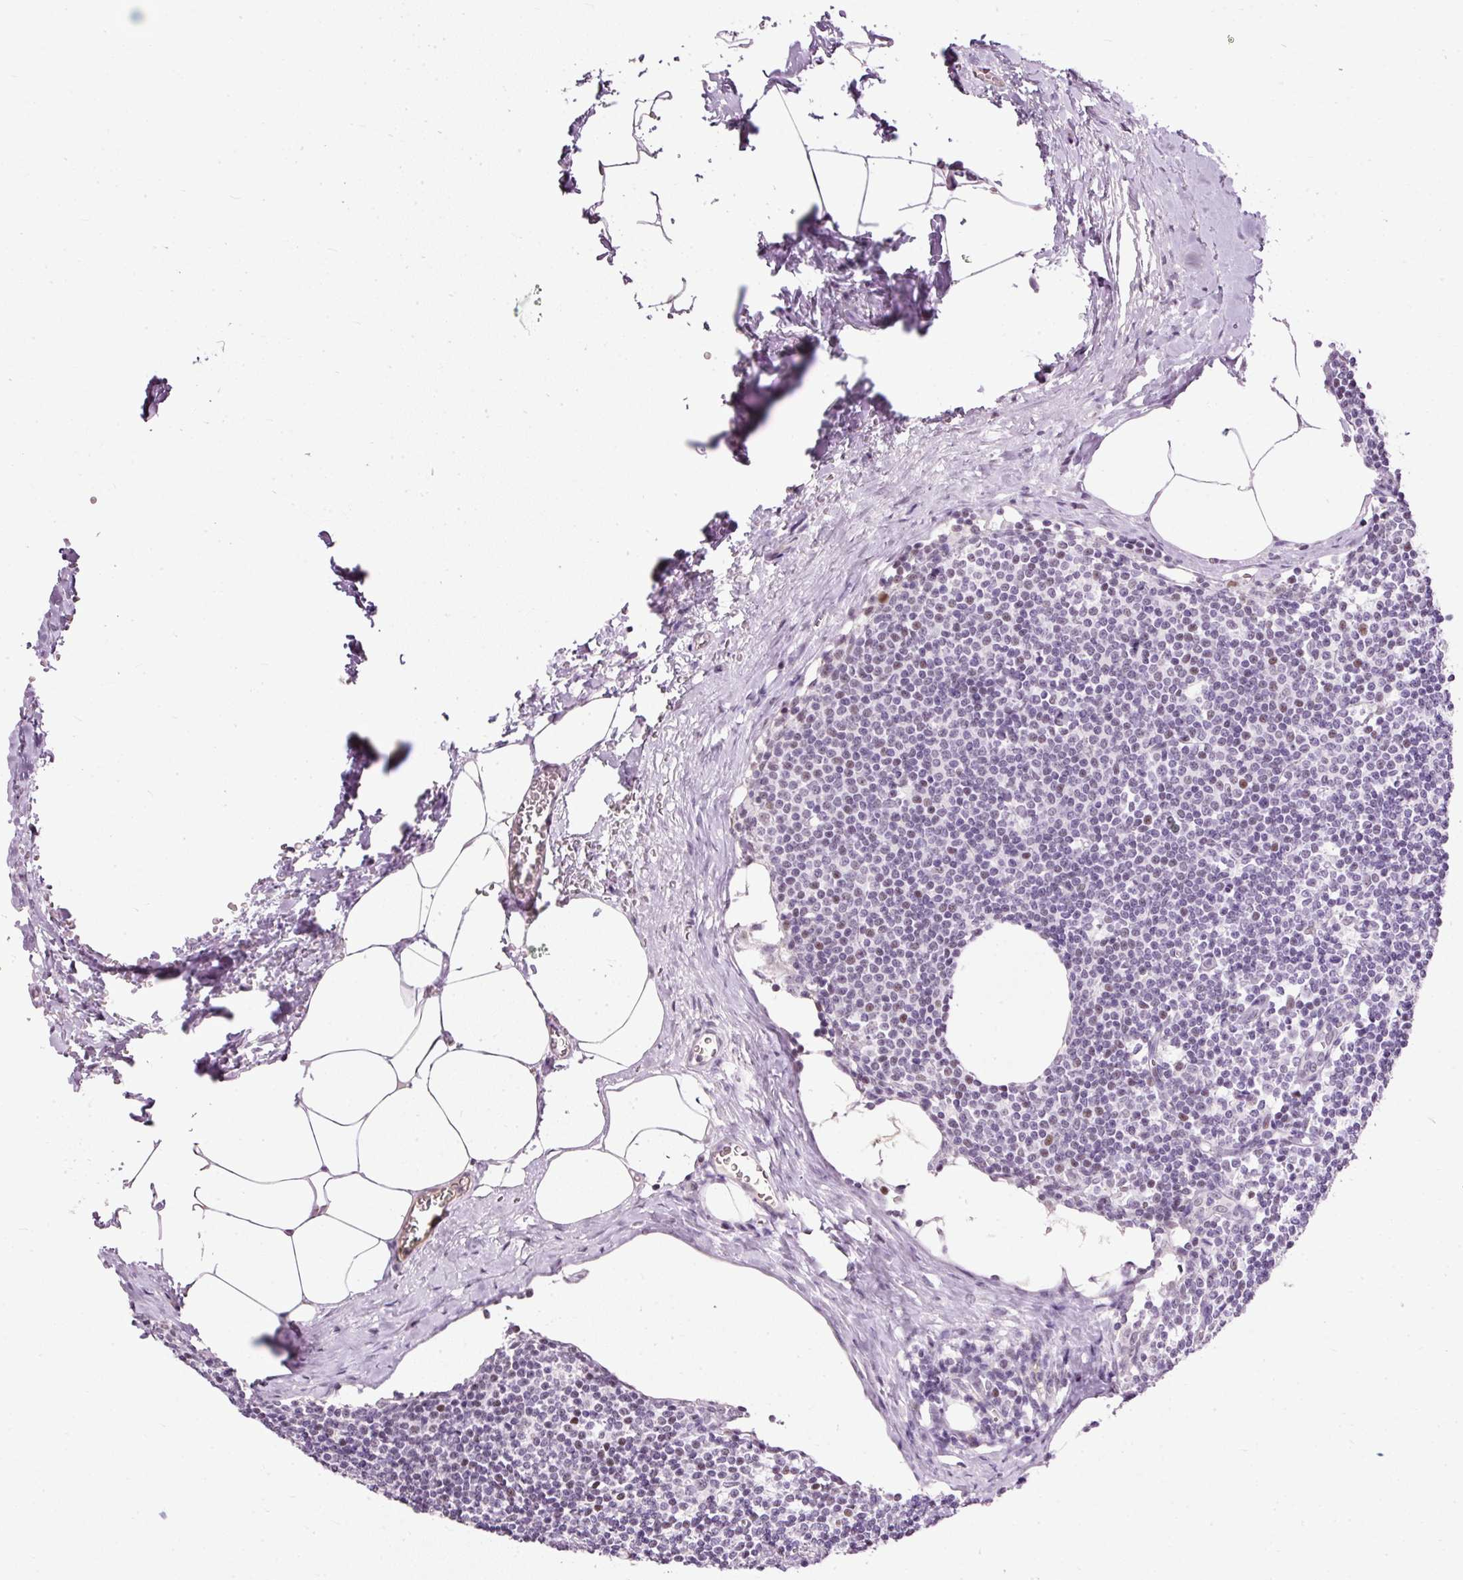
{"staining": {"intensity": "weak", "quantity": "25%-75%", "location": "nuclear"}, "tissue": "lymph node", "cell_type": "Germinal center cells", "image_type": "normal", "snomed": [{"axis": "morphology", "description": "Normal tissue, NOS"}, {"axis": "topography", "description": "Lymph node"}], "caption": "IHC staining of normal lymph node, which exhibits low levels of weak nuclear expression in about 25%-75% of germinal center cells indicating weak nuclear protein staining. The staining was performed using DAB (3,3'-diaminobenzidine) (brown) for protein detection and nuclei were counterstained in hematoxylin (blue).", "gene": "PDE6B", "patient": {"sex": "female", "age": 59}}